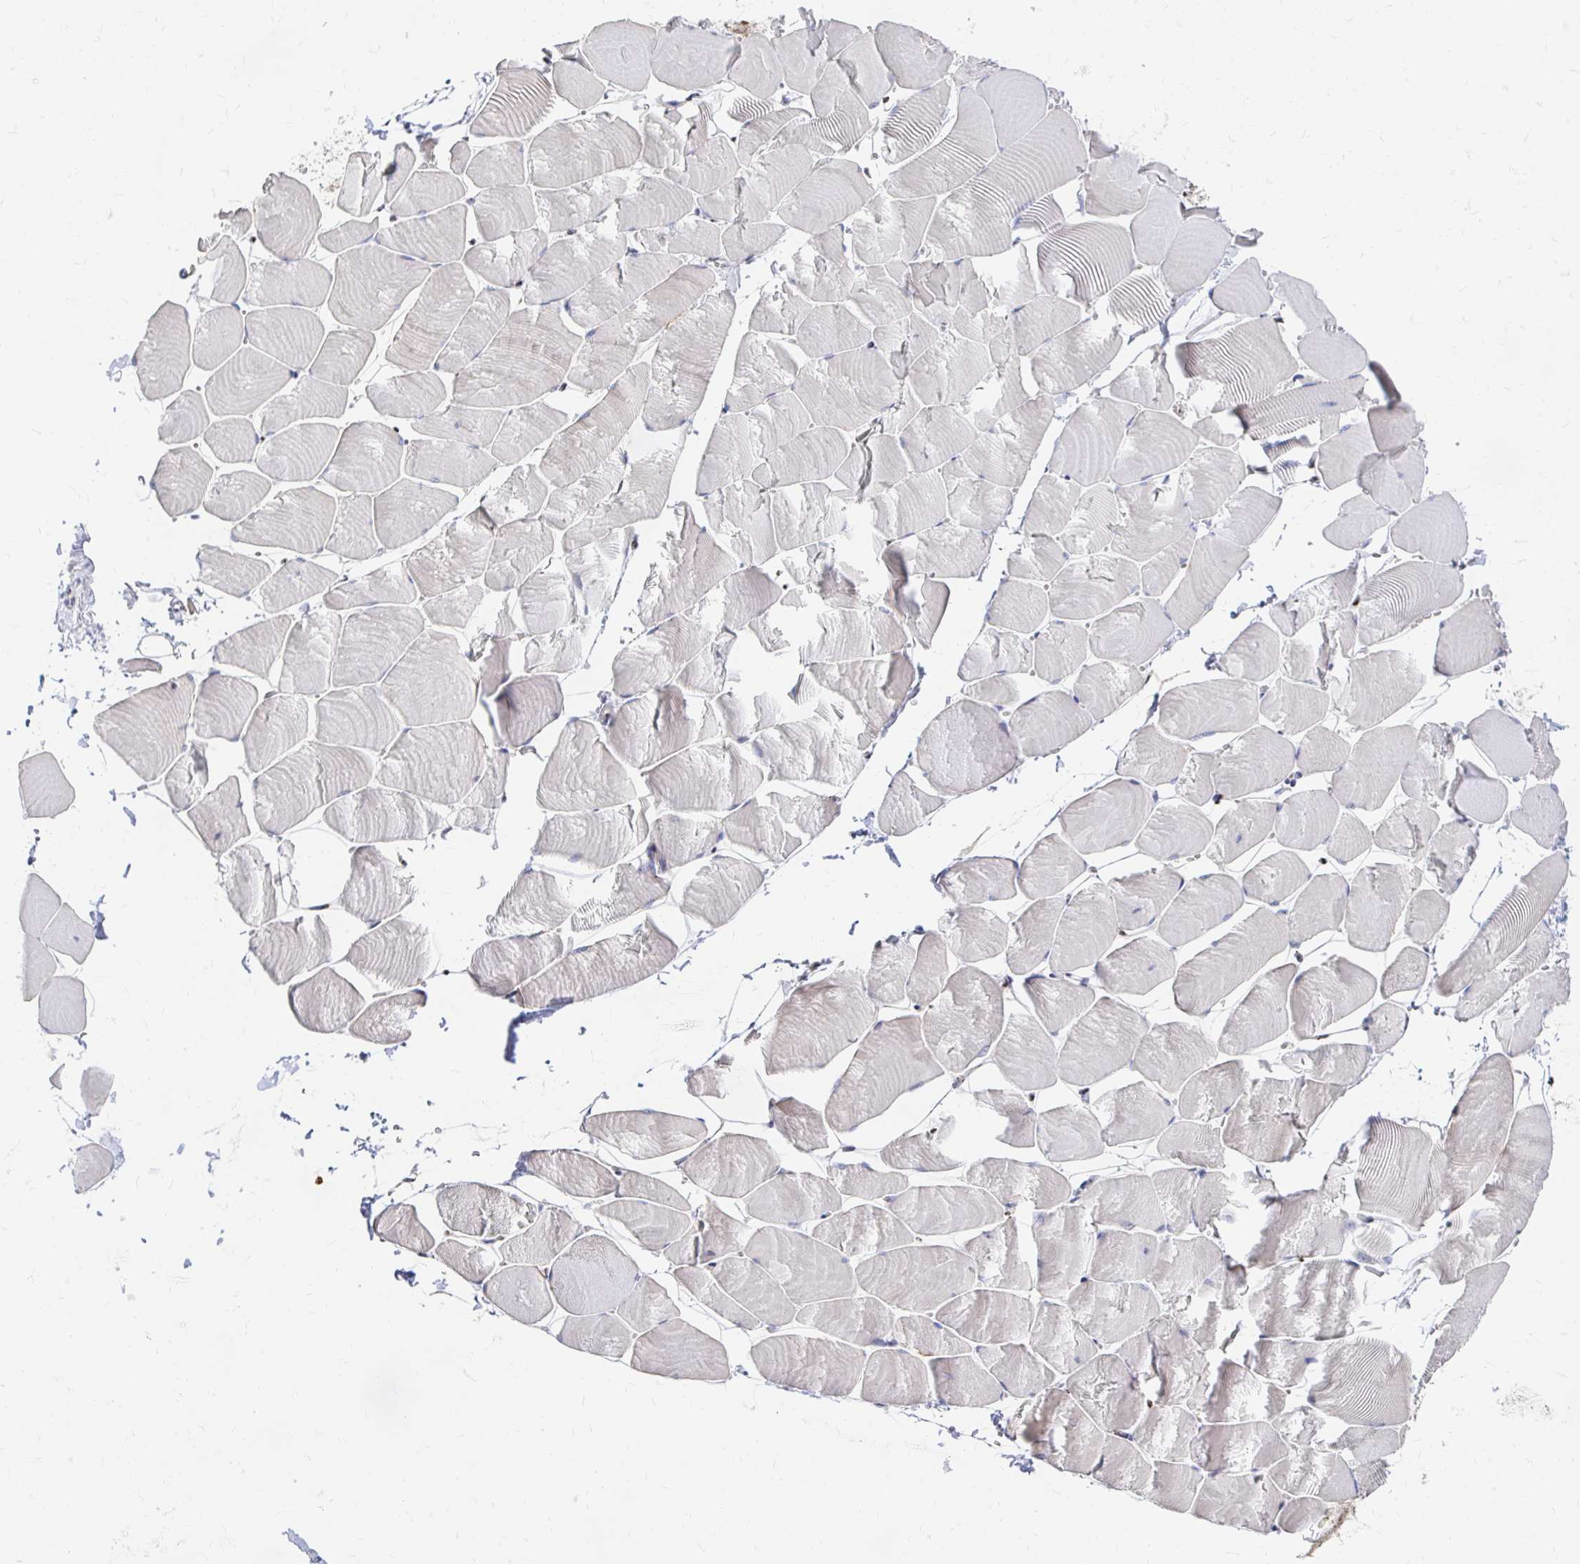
{"staining": {"intensity": "negative", "quantity": "none", "location": "none"}, "tissue": "skeletal muscle", "cell_type": "Myocytes", "image_type": "normal", "snomed": [{"axis": "morphology", "description": "Normal tissue, NOS"}, {"axis": "topography", "description": "Skeletal muscle"}], "caption": "The immunohistochemistry (IHC) micrograph has no significant expression in myocytes of skeletal muscle.", "gene": "CLIC3", "patient": {"sex": "male", "age": 25}}